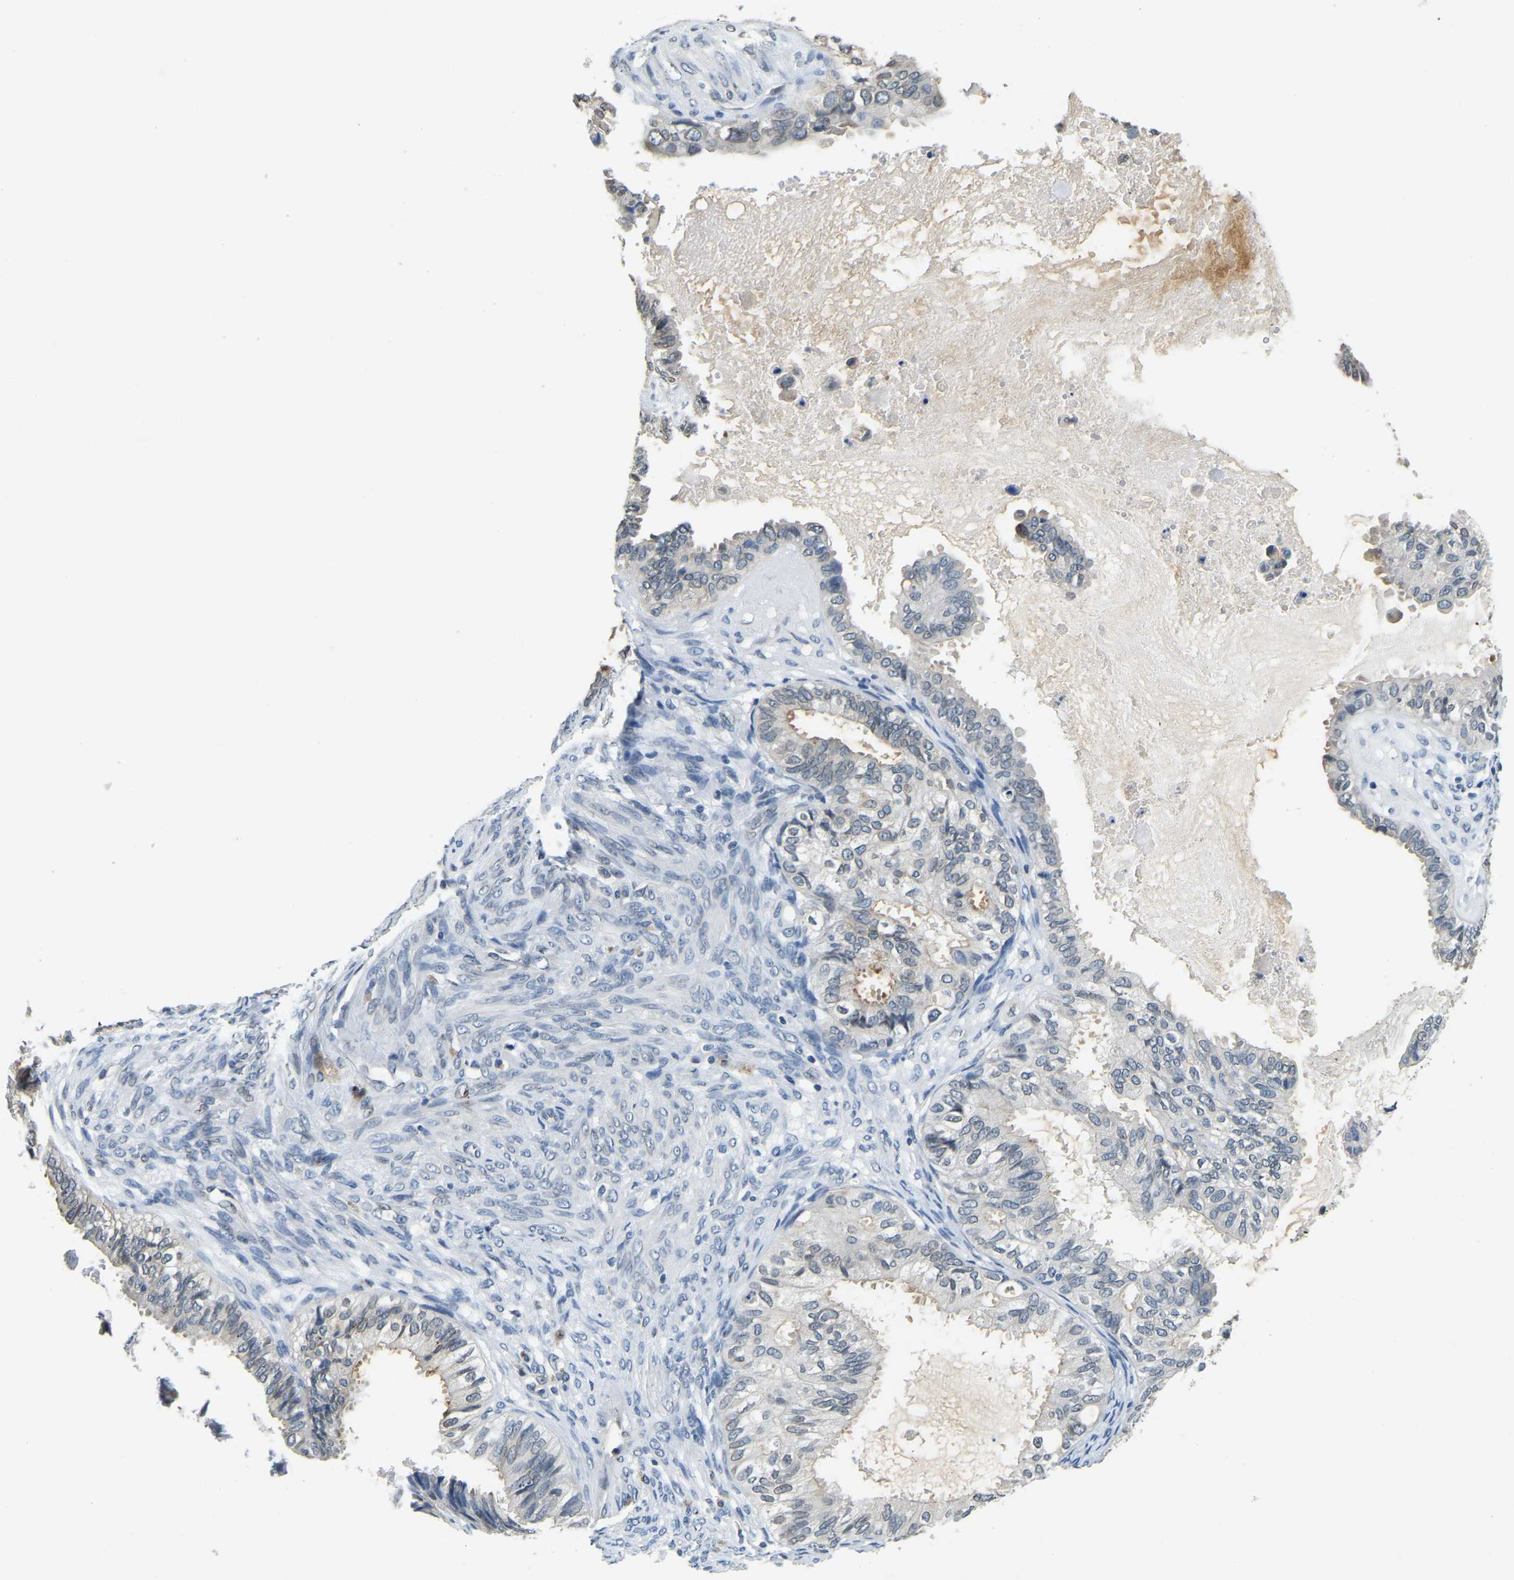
{"staining": {"intensity": "weak", "quantity": "<25%", "location": "cytoplasmic/membranous,nuclear"}, "tissue": "cervical cancer", "cell_type": "Tumor cells", "image_type": "cancer", "snomed": [{"axis": "morphology", "description": "Normal tissue, NOS"}, {"axis": "morphology", "description": "Adenocarcinoma, NOS"}, {"axis": "topography", "description": "Cervix"}, {"axis": "topography", "description": "Endometrium"}], "caption": "Image shows no protein positivity in tumor cells of cervical cancer tissue.", "gene": "RANBP2", "patient": {"sex": "female", "age": 86}}